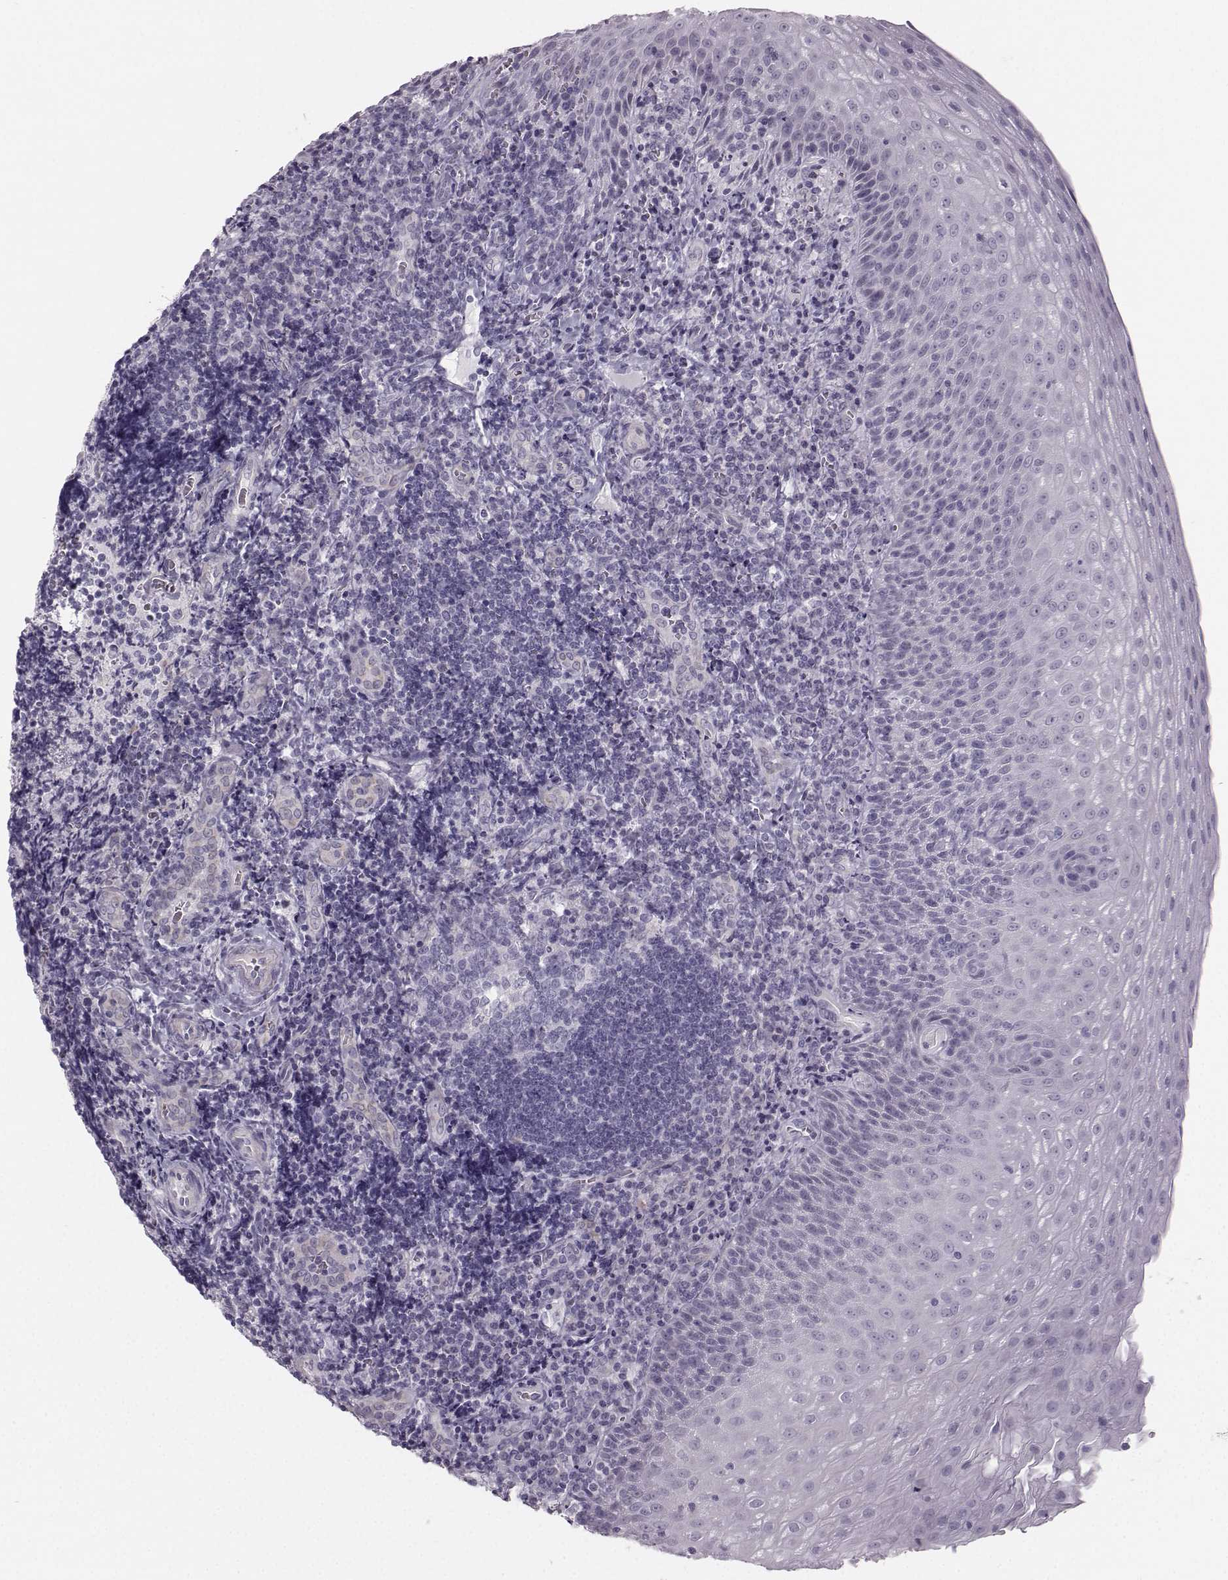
{"staining": {"intensity": "negative", "quantity": "none", "location": "none"}, "tissue": "tonsil", "cell_type": "Germinal center cells", "image_type": "normal", "snomed": [{"axis": "morphology", "description": "Normal tissue, NOS"}, {"axis": "morphology", "description": "Inflammation, NOS"}, {"axis": "topography", "description": "Tonsil"}], "caption": "This is an immunohistochemistry (IHC) micrograph of normal tonsil. There is no staining in germinal center cells.", "gene": "CASR", "patient": {"sex": "female", "age": 31}}